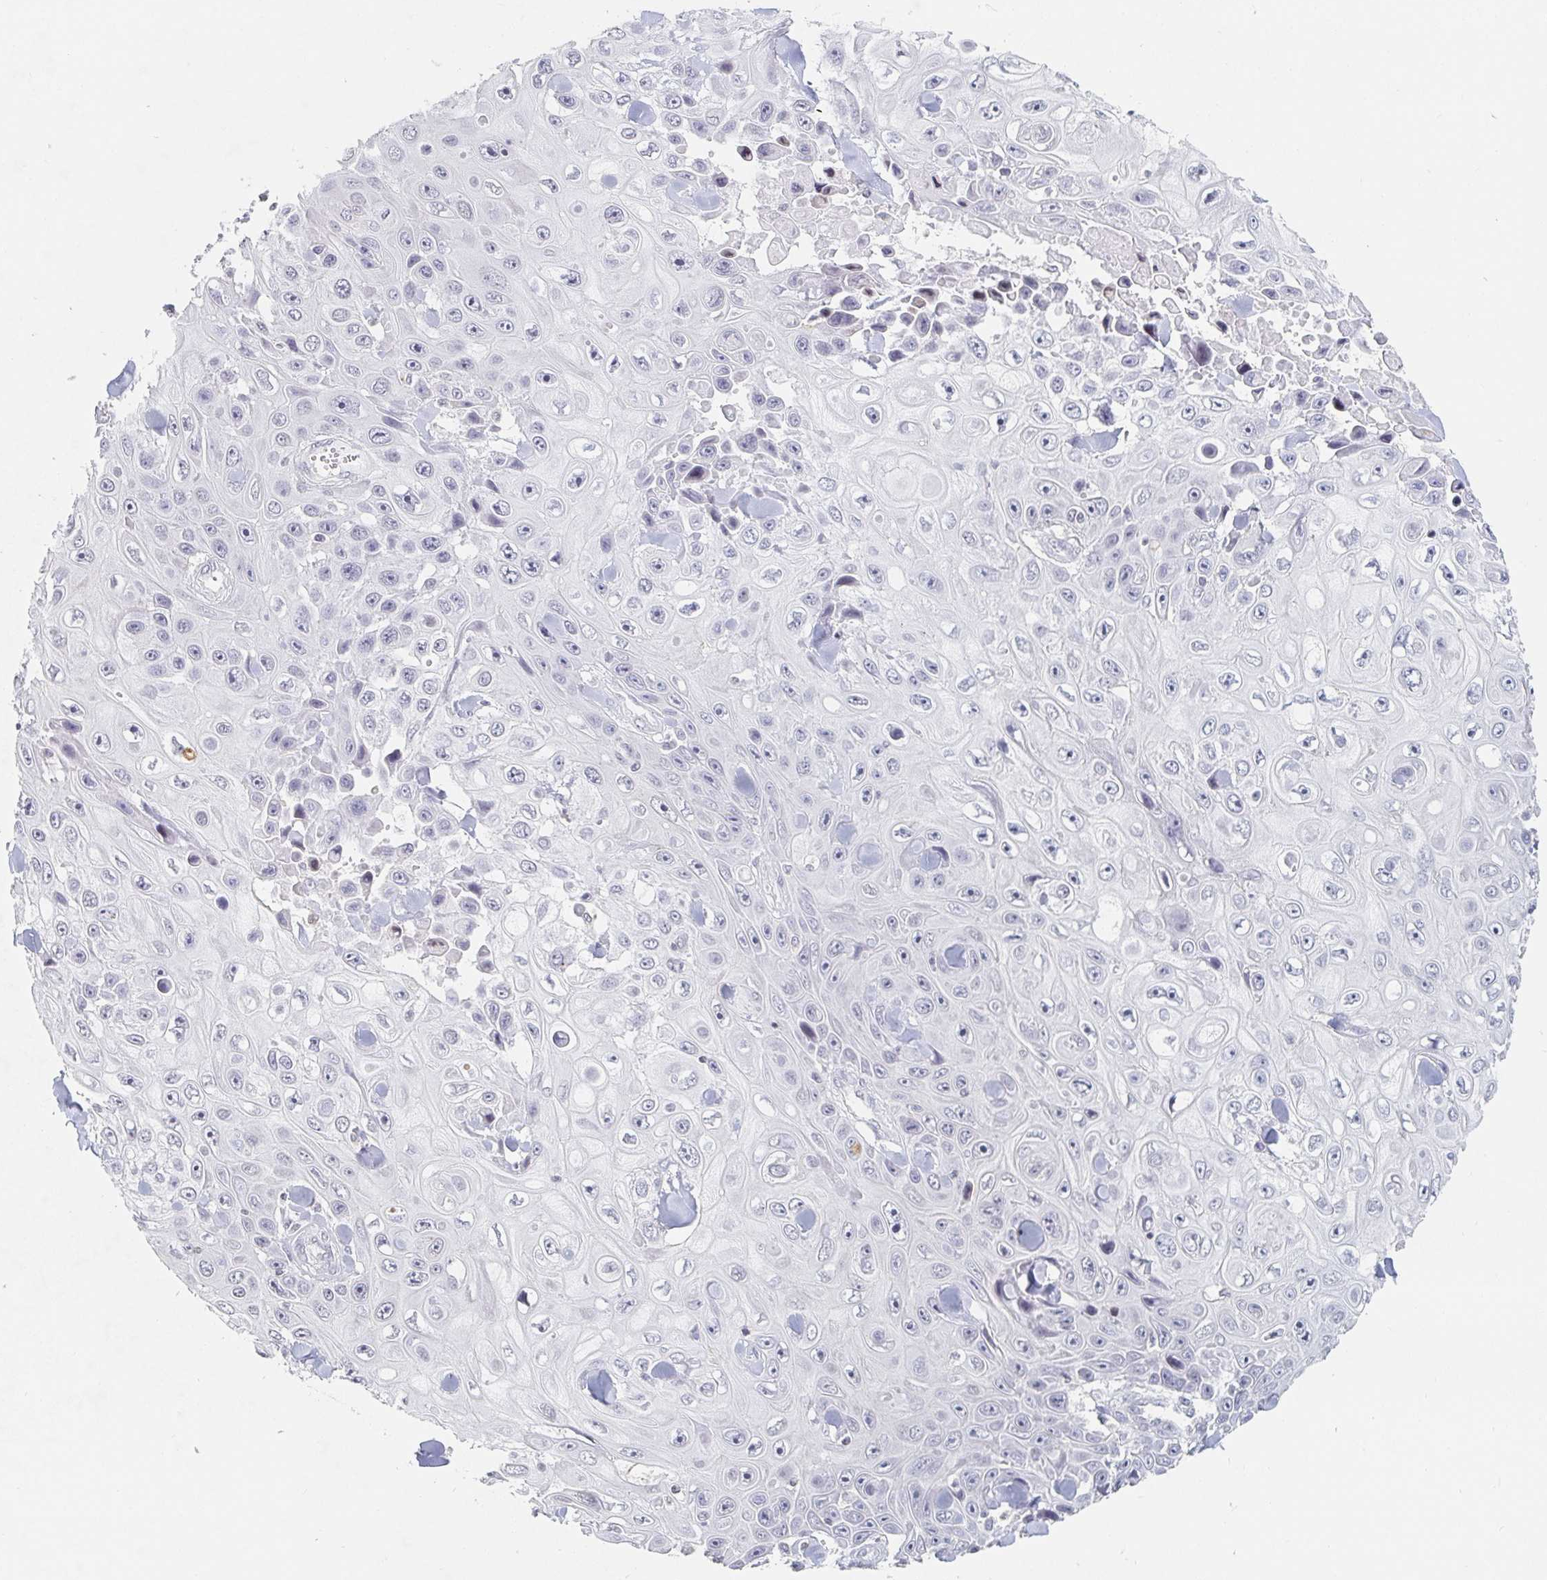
{"staining": {"intensity": "negative", "quantity": "none", "location": "none"}, "tissue": "skin cancer", "cell_type": "Tumor cells", "image_type": "cancer", "snomed": [{"axis": "morphology", "description": "Squamous cell carcinoma, NOS"}, {"axis": "topography", "description": "Skin"}], "caption": "A histopathology image of human skin cancer (squamous cell carcinoma) is negative for staining in tumor cells.", "gene": "NME9", "patient": {"sex": "male", "age": 82}}